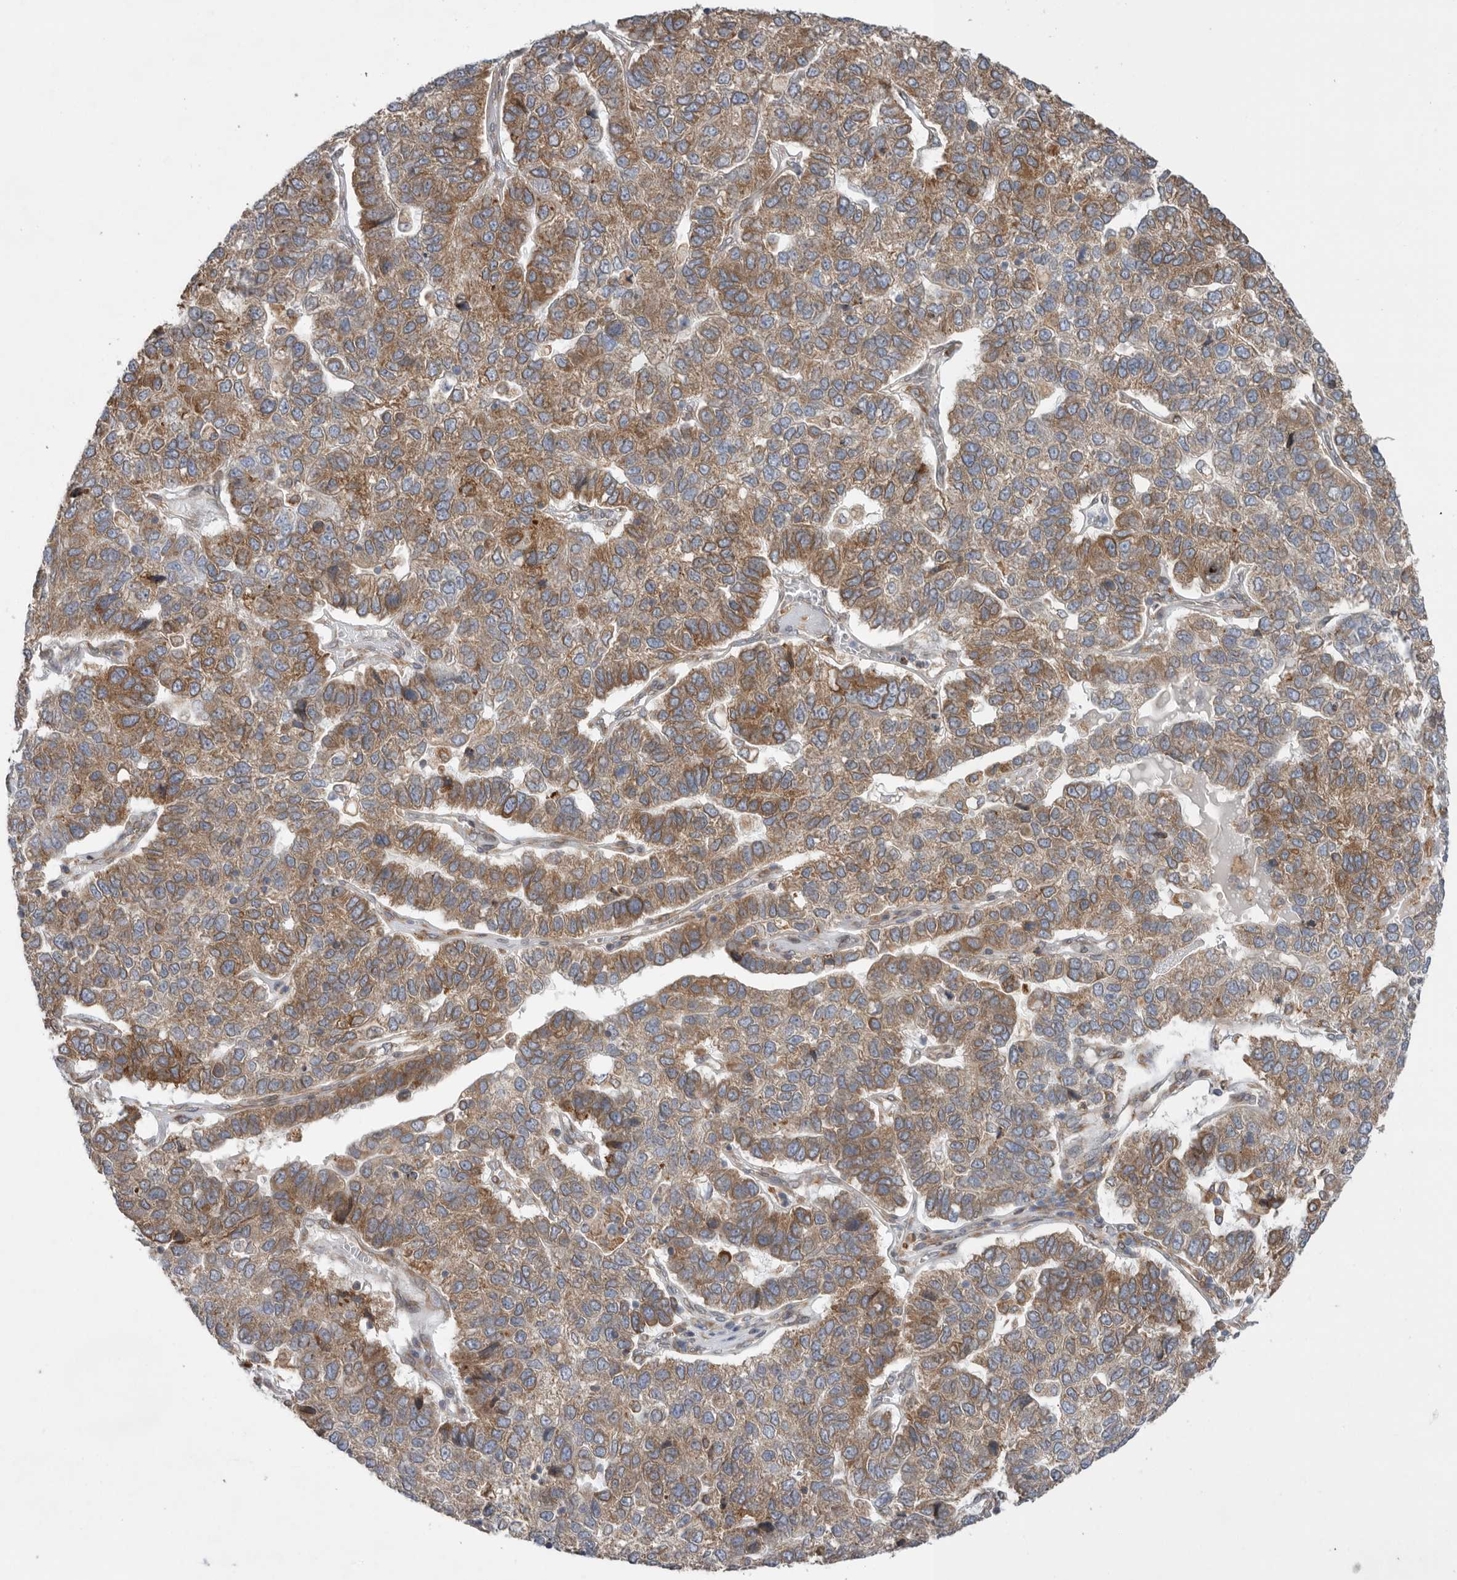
{"staining": {"intensity": "moderate", "quantity": ">75%", "location": "cytoplasmic/membranous"}, "tissue": "pancreatic cancer", "cell_type": "Tumor cells", "image_type": "cancer", "snomed": [{"axis": "morphology", "description": "Adenocarcinoma, NOS"}, {"axis": "topography", "description": "Pancreas"}], "caption": "This photomicrograph demonstrates pancreatic cancer (adenocarcinoma) stained with immunohistochemistry to label a protein in brown. The cytoplasmic/membranous of tumor cells show moderate positivity for the protein. Nuclei are counter-stained blue.", "gene": "GANAB", "patient": {"sex": "female", "age": 61}}